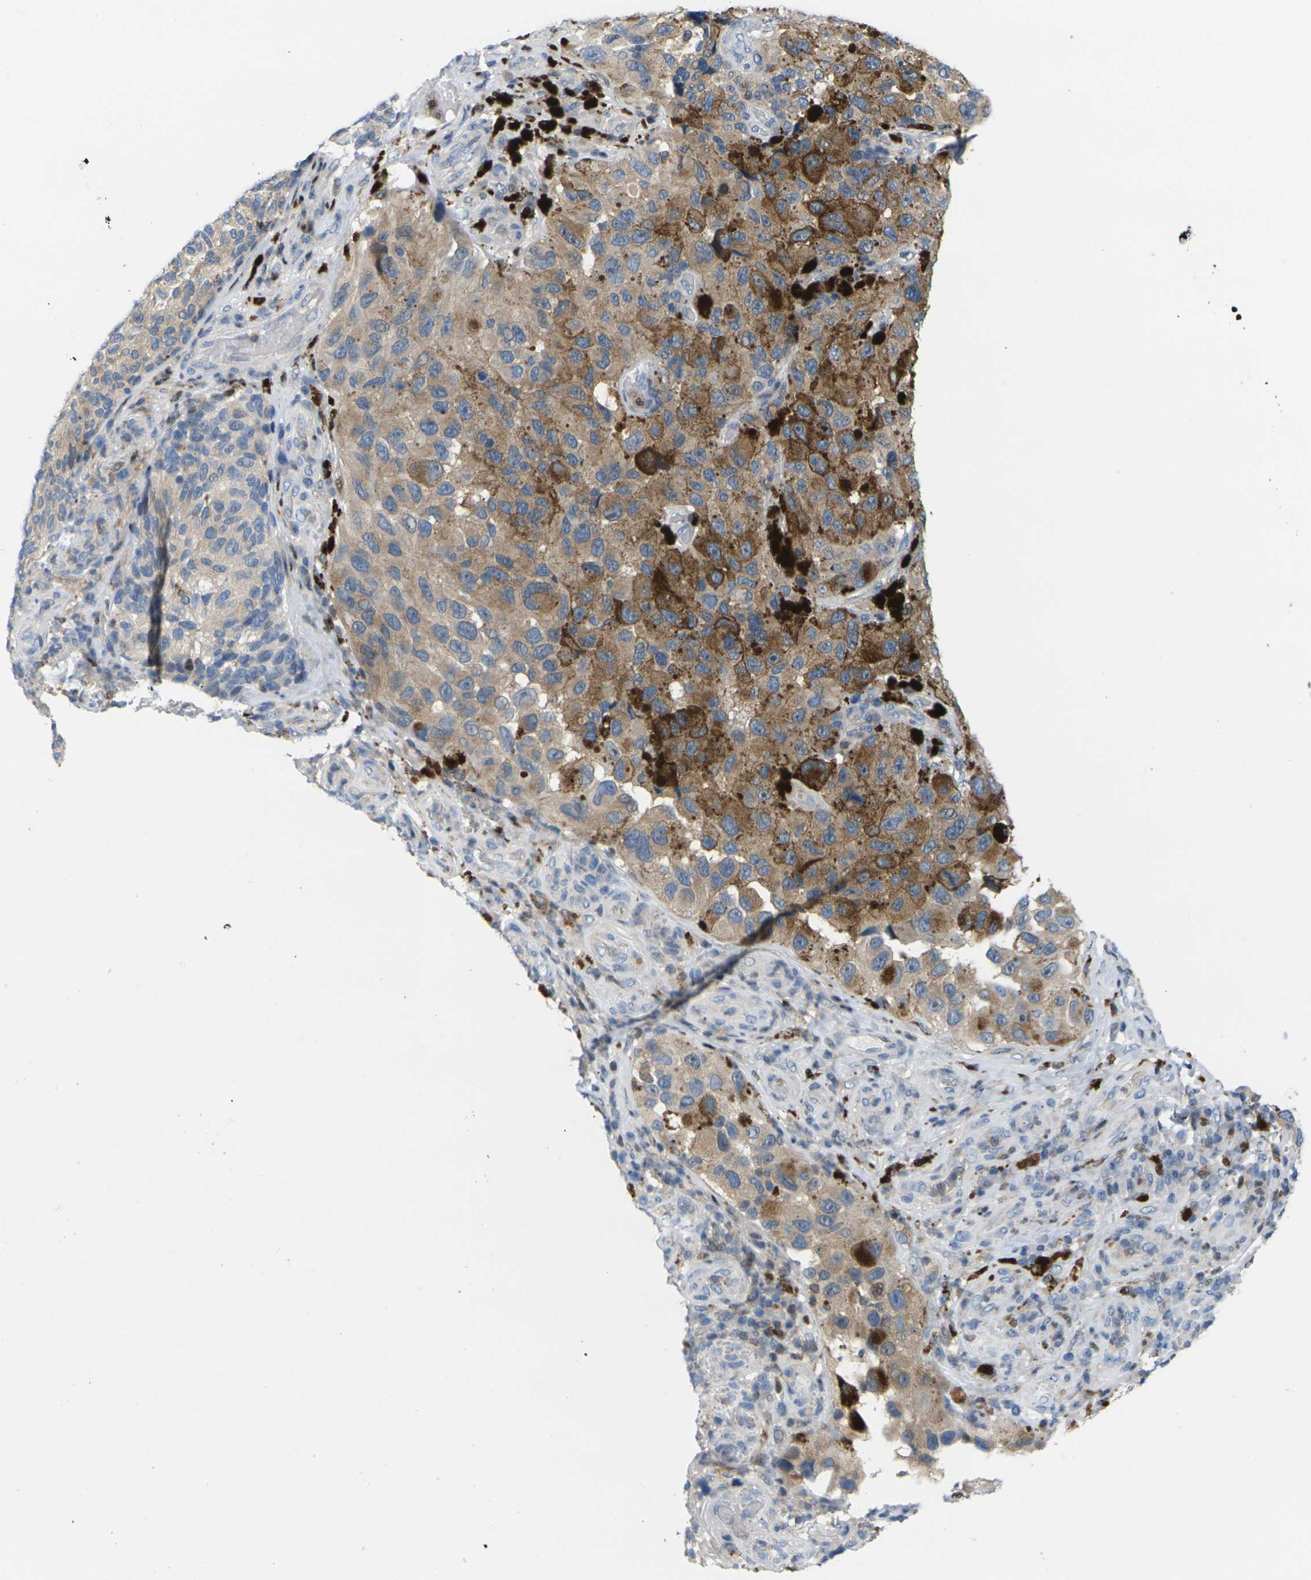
{"staining": {"intensity": "moderate", "quantity": ">75%", "location": "cytoplasmic/membranous"}, "tissue": "melanoma", "cell_type": "Tumor cells", "image_type": "cancer", "snomed": [{"axis": "morphology", "description": "Malignant melanoma, NOS"}, {"axis": "topography", "description": "Skin"}], "caption": "A high-resolution image shows immunohistochemistry (IHC) staining of malignant melanoma, which displays moderate cytoplasmic/membranous staining in about >75% of tumor cells. Using DAB (3,3'-diaminobenzidine) (brown) and hematoxylin (blue) stains, captured at high magnification using brightfield microscopy.", "gene": "RPS6KA3", "patient": {"sex": "female", "age": 73}}